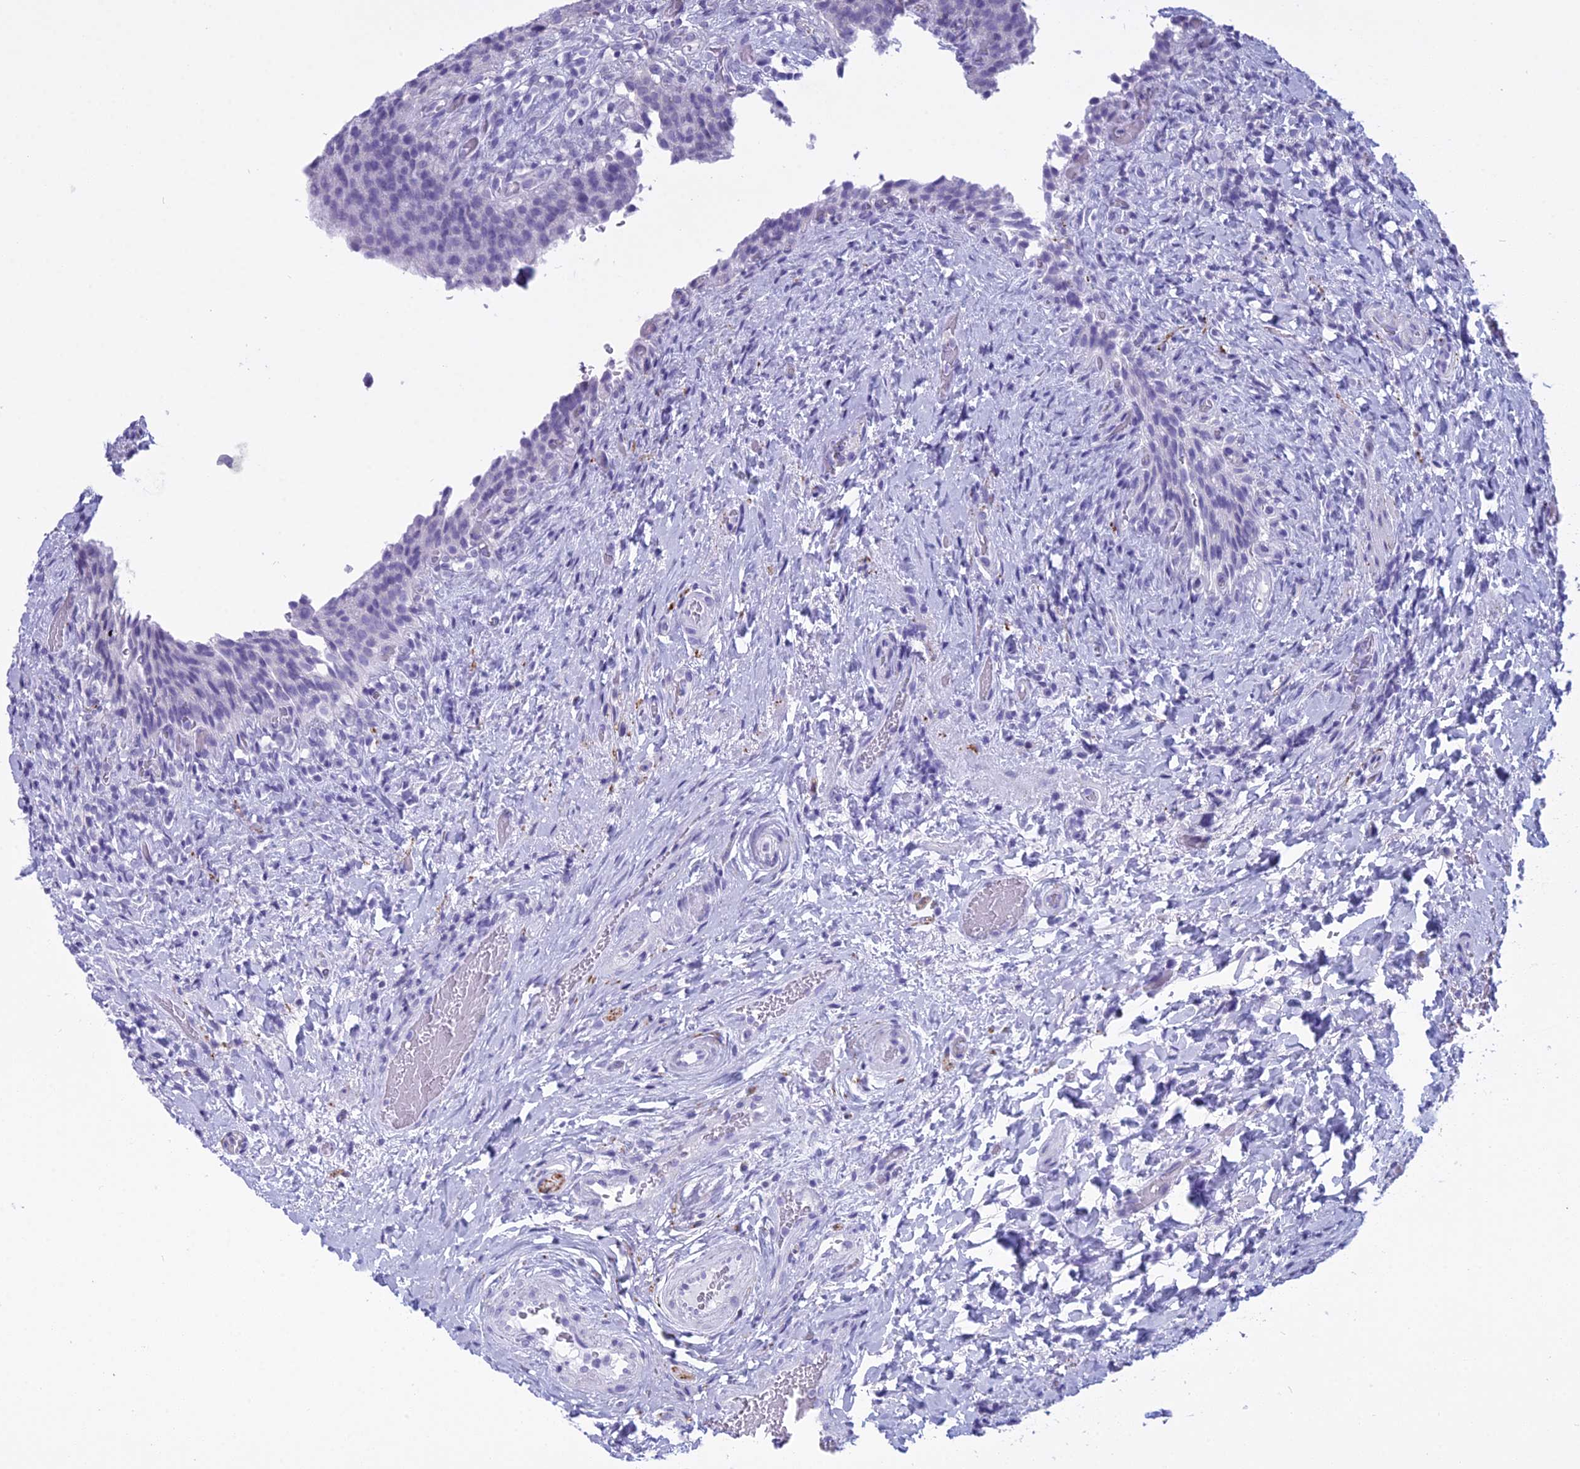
{"staining": {"intensity": "negative", "quantity": "none", "location": "none"}, "tissue": "urinary bladder", "cell_type": "Urothelial cells", "image_type": "normal", "snomed": [{"axis": "morphology", "description": "Normal tissue, NOS"}, {"axis": "morphology", "description": "Inflammation, NOS"}, {"axis": "topography", "description": "Urinary bladder"}], "caption": "This histopathology image is of benign urinary bladder stained with IHC to label a protein in brown with the nuclei are counter-stained blue. There is no expression in urothelial cells.", "gene": "MAP6", "patient": {"sex": "male", "age": 64}}